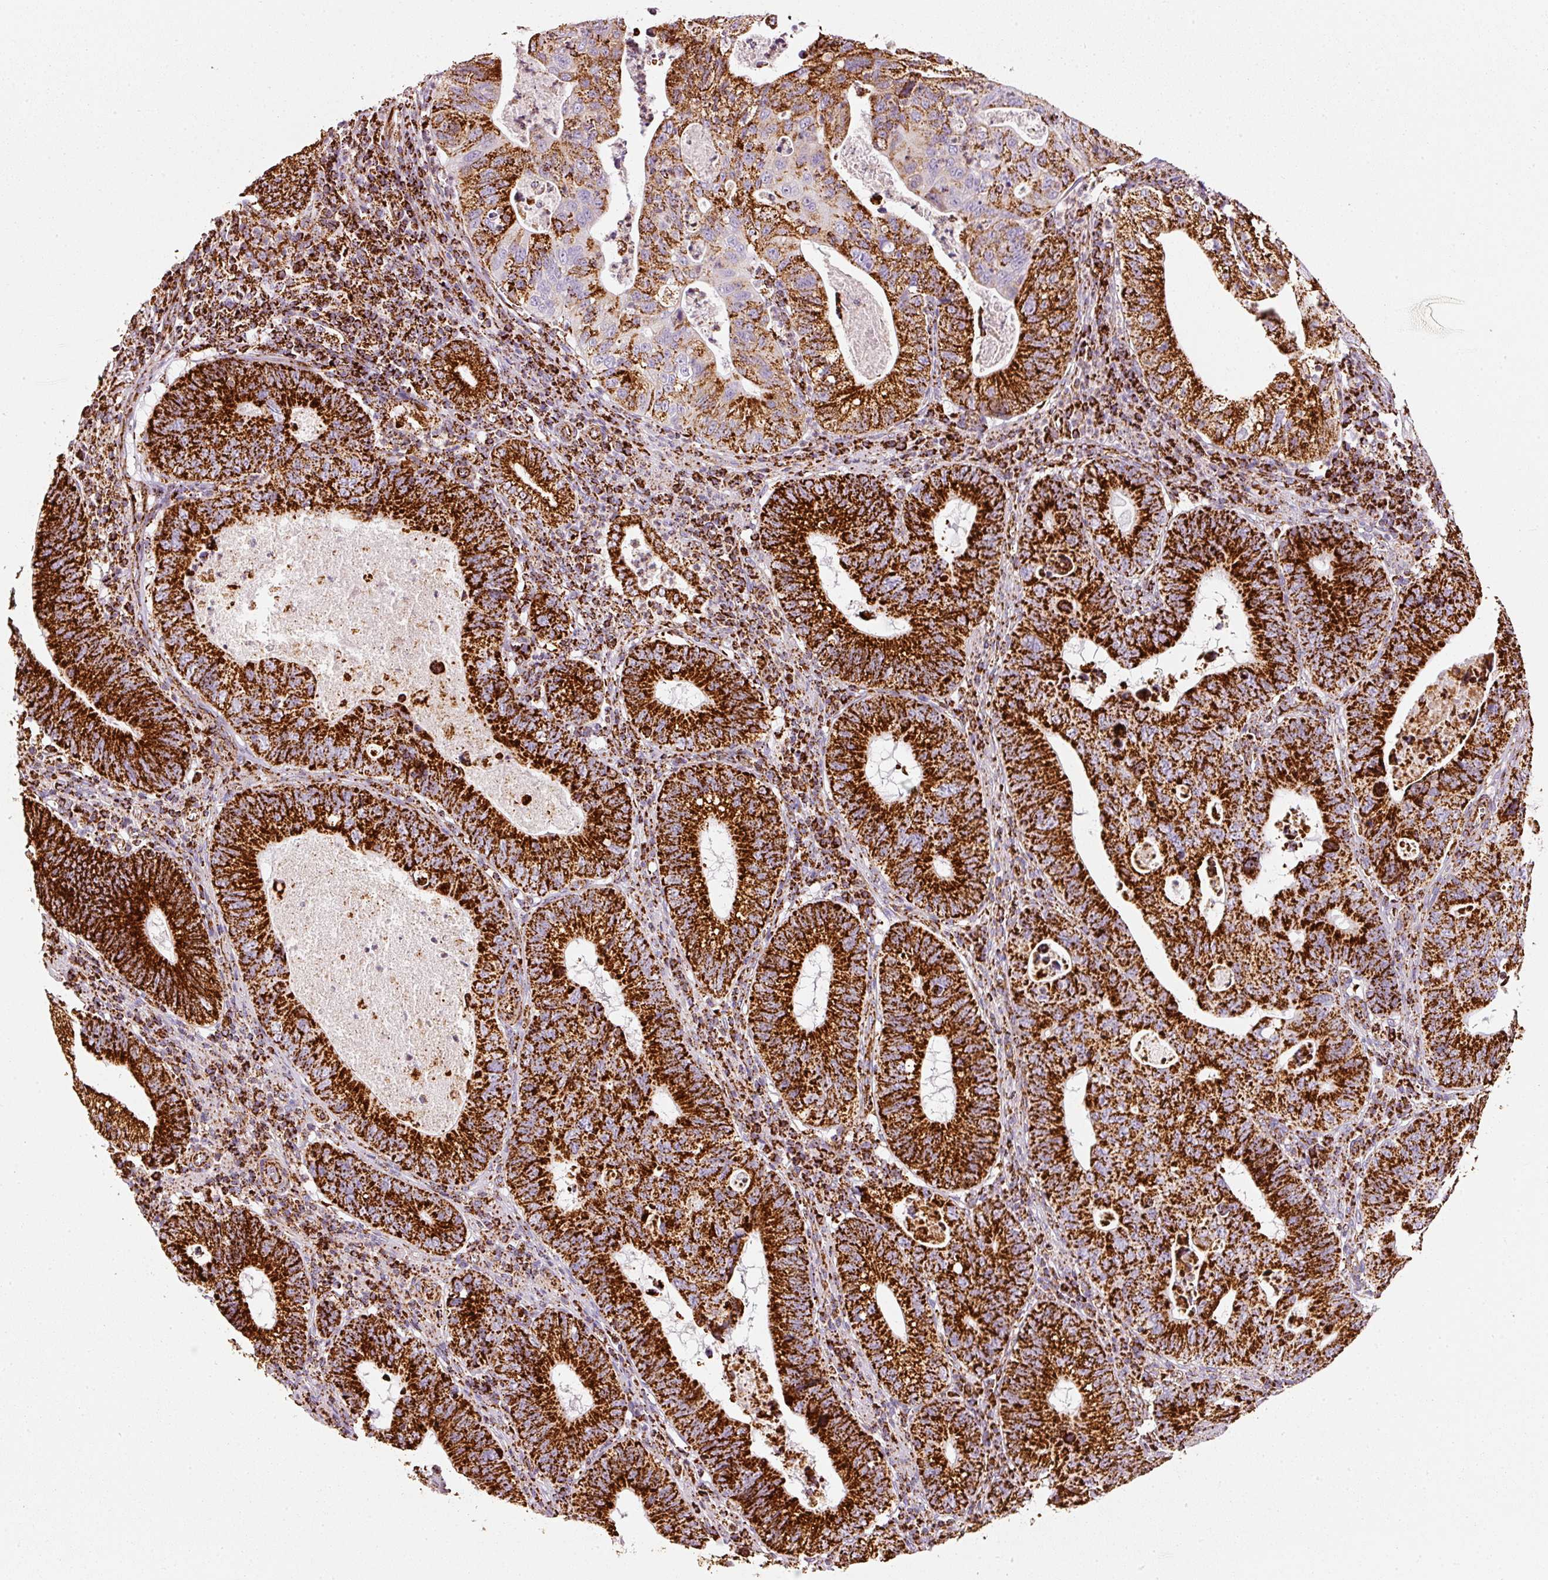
{"staining": {"intensity": "strong", "quantity": ">75%", "location": "cytoplasmic/membranous"}, "tissue": "stomach cancer", "cell_type": "Tumor cells", "image_type": "cancer", "snomed": [{"axis": "morphology", "description": "Adenocarcinoma, NOS"}, {"axis": "topography", "description": "Stomach"}], "caption": "Immunohistochemical staining of human adenocarcinoma (stomach) reveals high levels of strong cytoplasmic/membranous expression in approximately >75% of tumor cells.", "gene": "MT-CO2", "patient": {"sex": "male", "age": 59}}